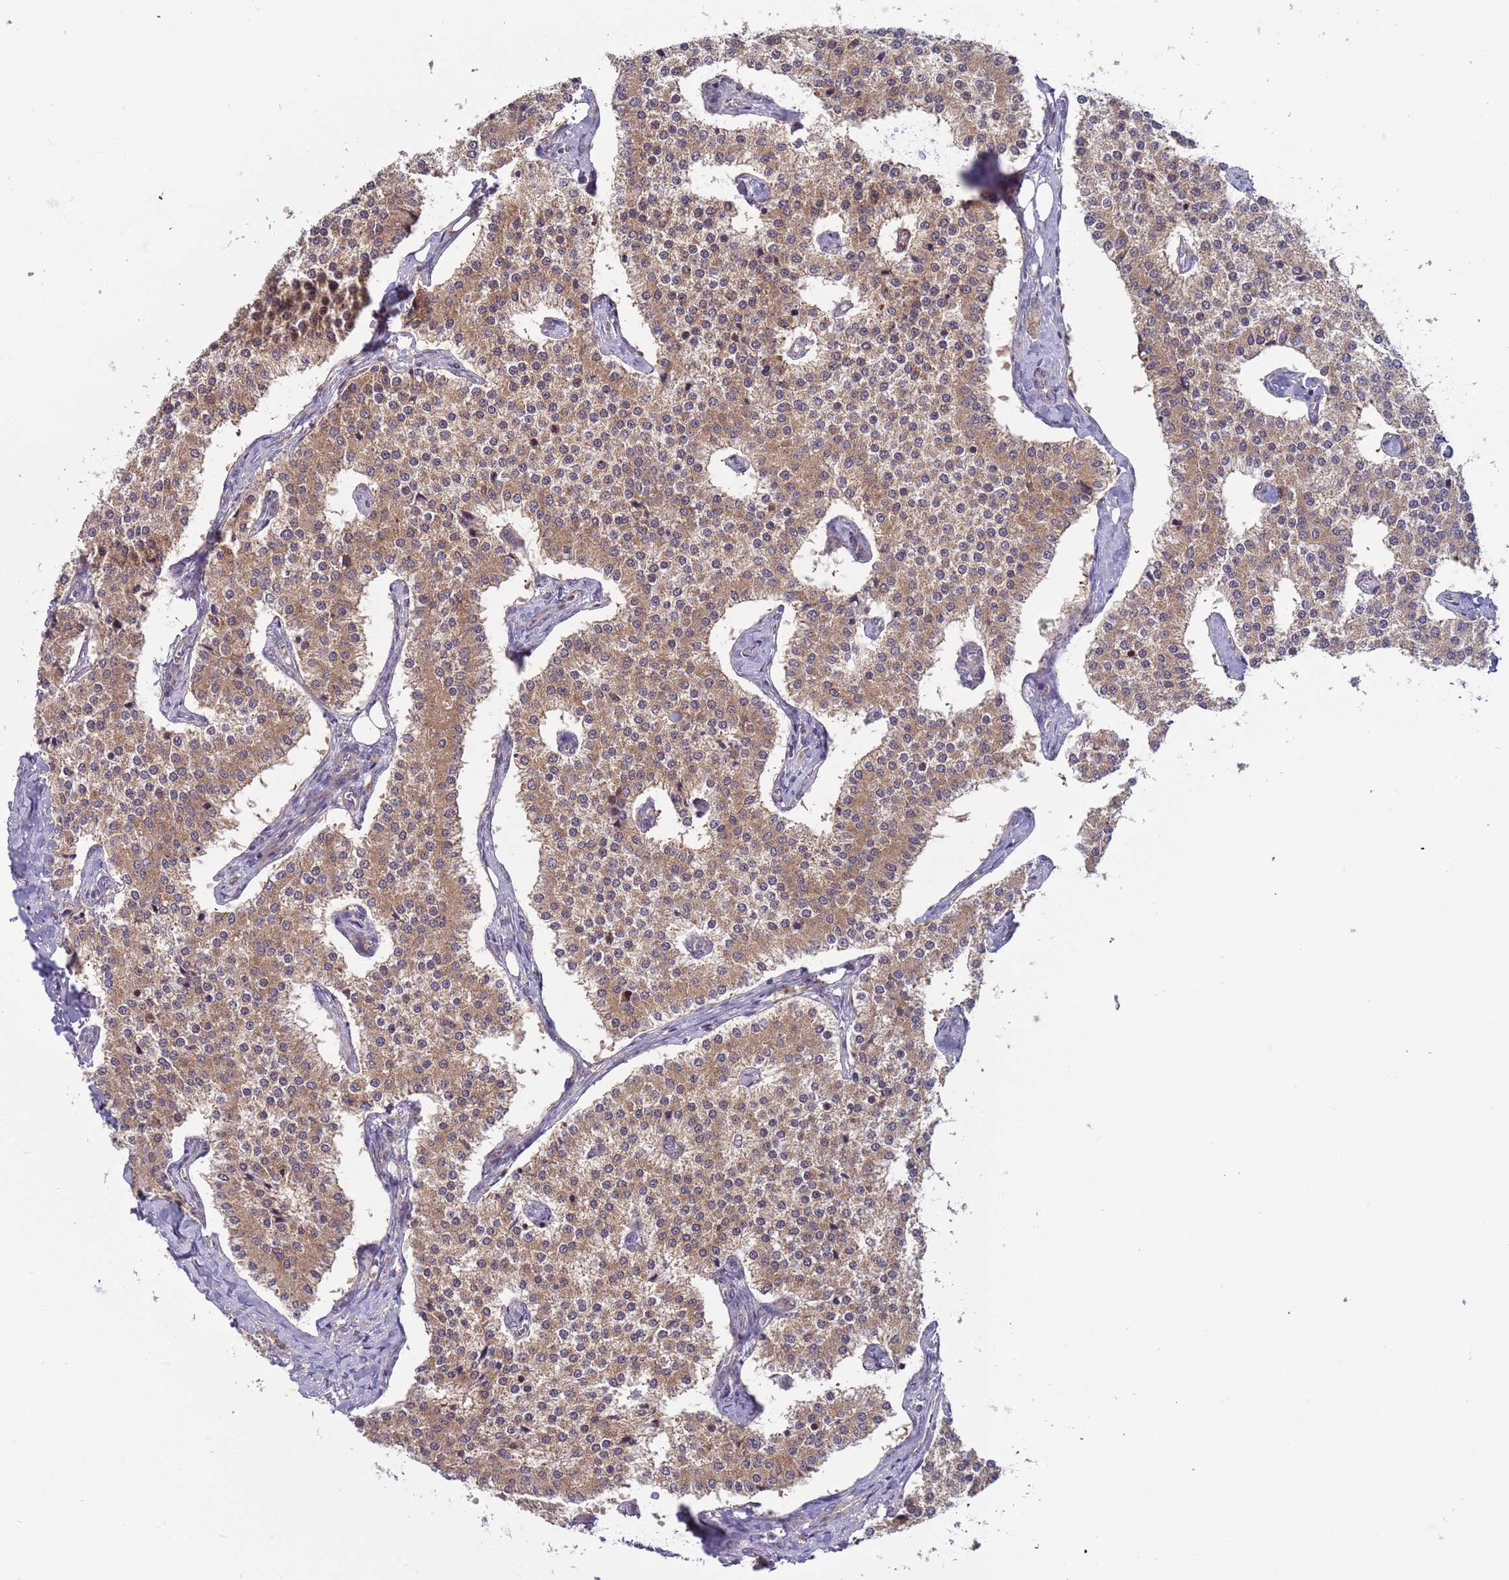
{"staining": {"intensity": "moderate", "quantity": ">75%", "location": "cytoplasmic/membranous"}, "tissue": "carcinoid", "cell_type": "Tumor cells", "image_type": "cancer", "snomed": [{"axis": "morphology", "description": "Carcinoid, malignant, NOS"}, {"axis": "topography", "description": "Colon"}], "caption": "IHC of human carcinoid demonstrates medium levels of moderate cytoplasmic/membranous staining in about >75% of tumor cells. (DAB (3,3'-diaminobenzidine) IHC with brightfield microscopy, high magnification).", "gene": "UQCRQ", "patient": {"sex": "female", "age": 52}}